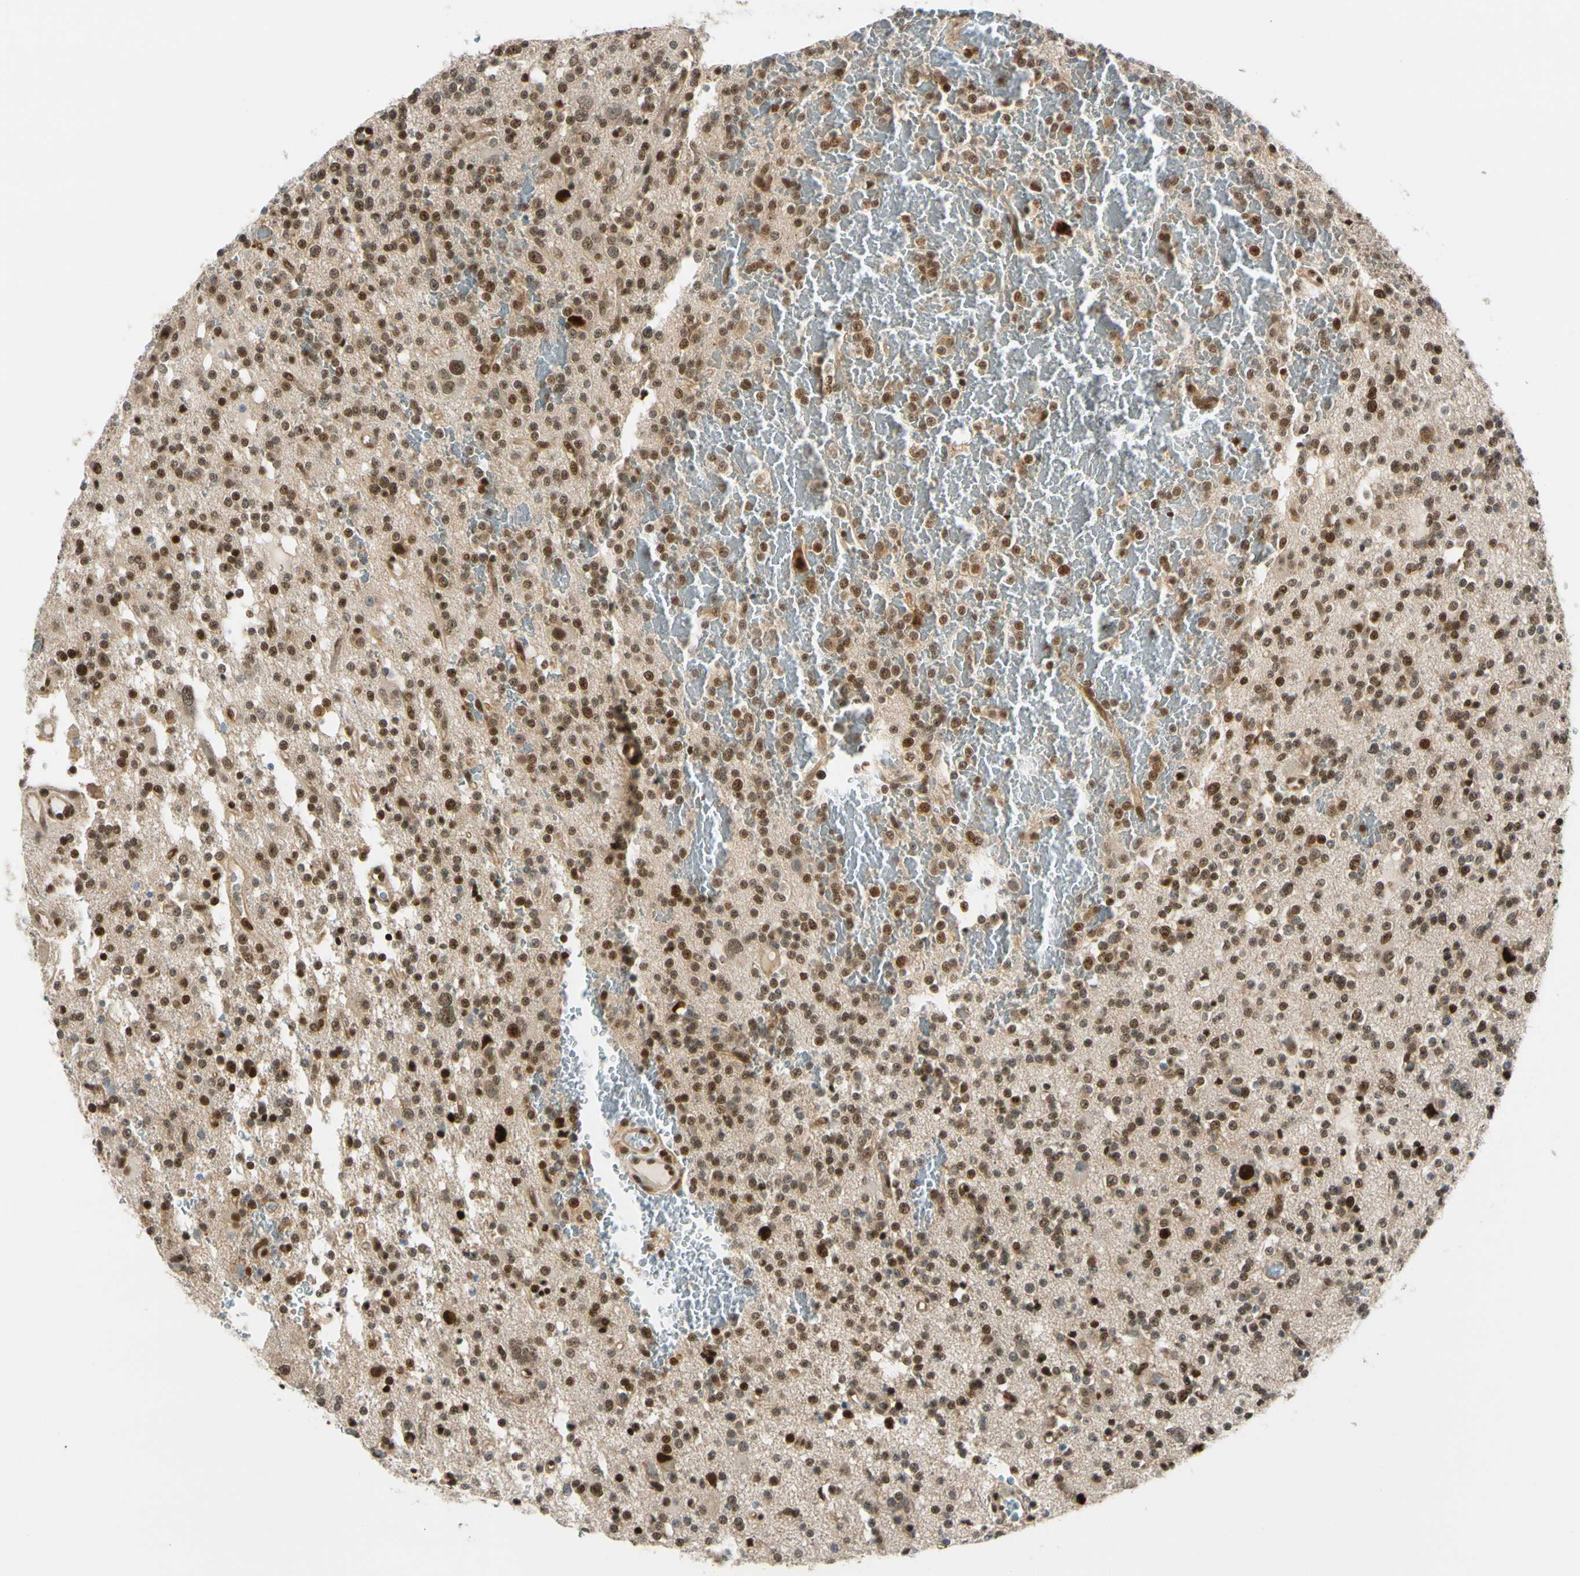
{"staining": {"intensity": "moderate", "quantity": ">75%", "location": "nuclear"}, "tissue": "glioma", "cell_type": "Tumor cells", "image_type": "cancer", "snomed": [{"axis": "morphology", "description": "Glioma, malignant, High grade"}, {"axis": "topography", "description": "Brain"}], "caption": "Immunohistochemical staining of glioma demonstrates moderate nuclear protein staining in about >75% of tumor cells. Nuclei are stained in blue.", "gene": "DAXX", "patient": {"sex": "male", "age": 47}}